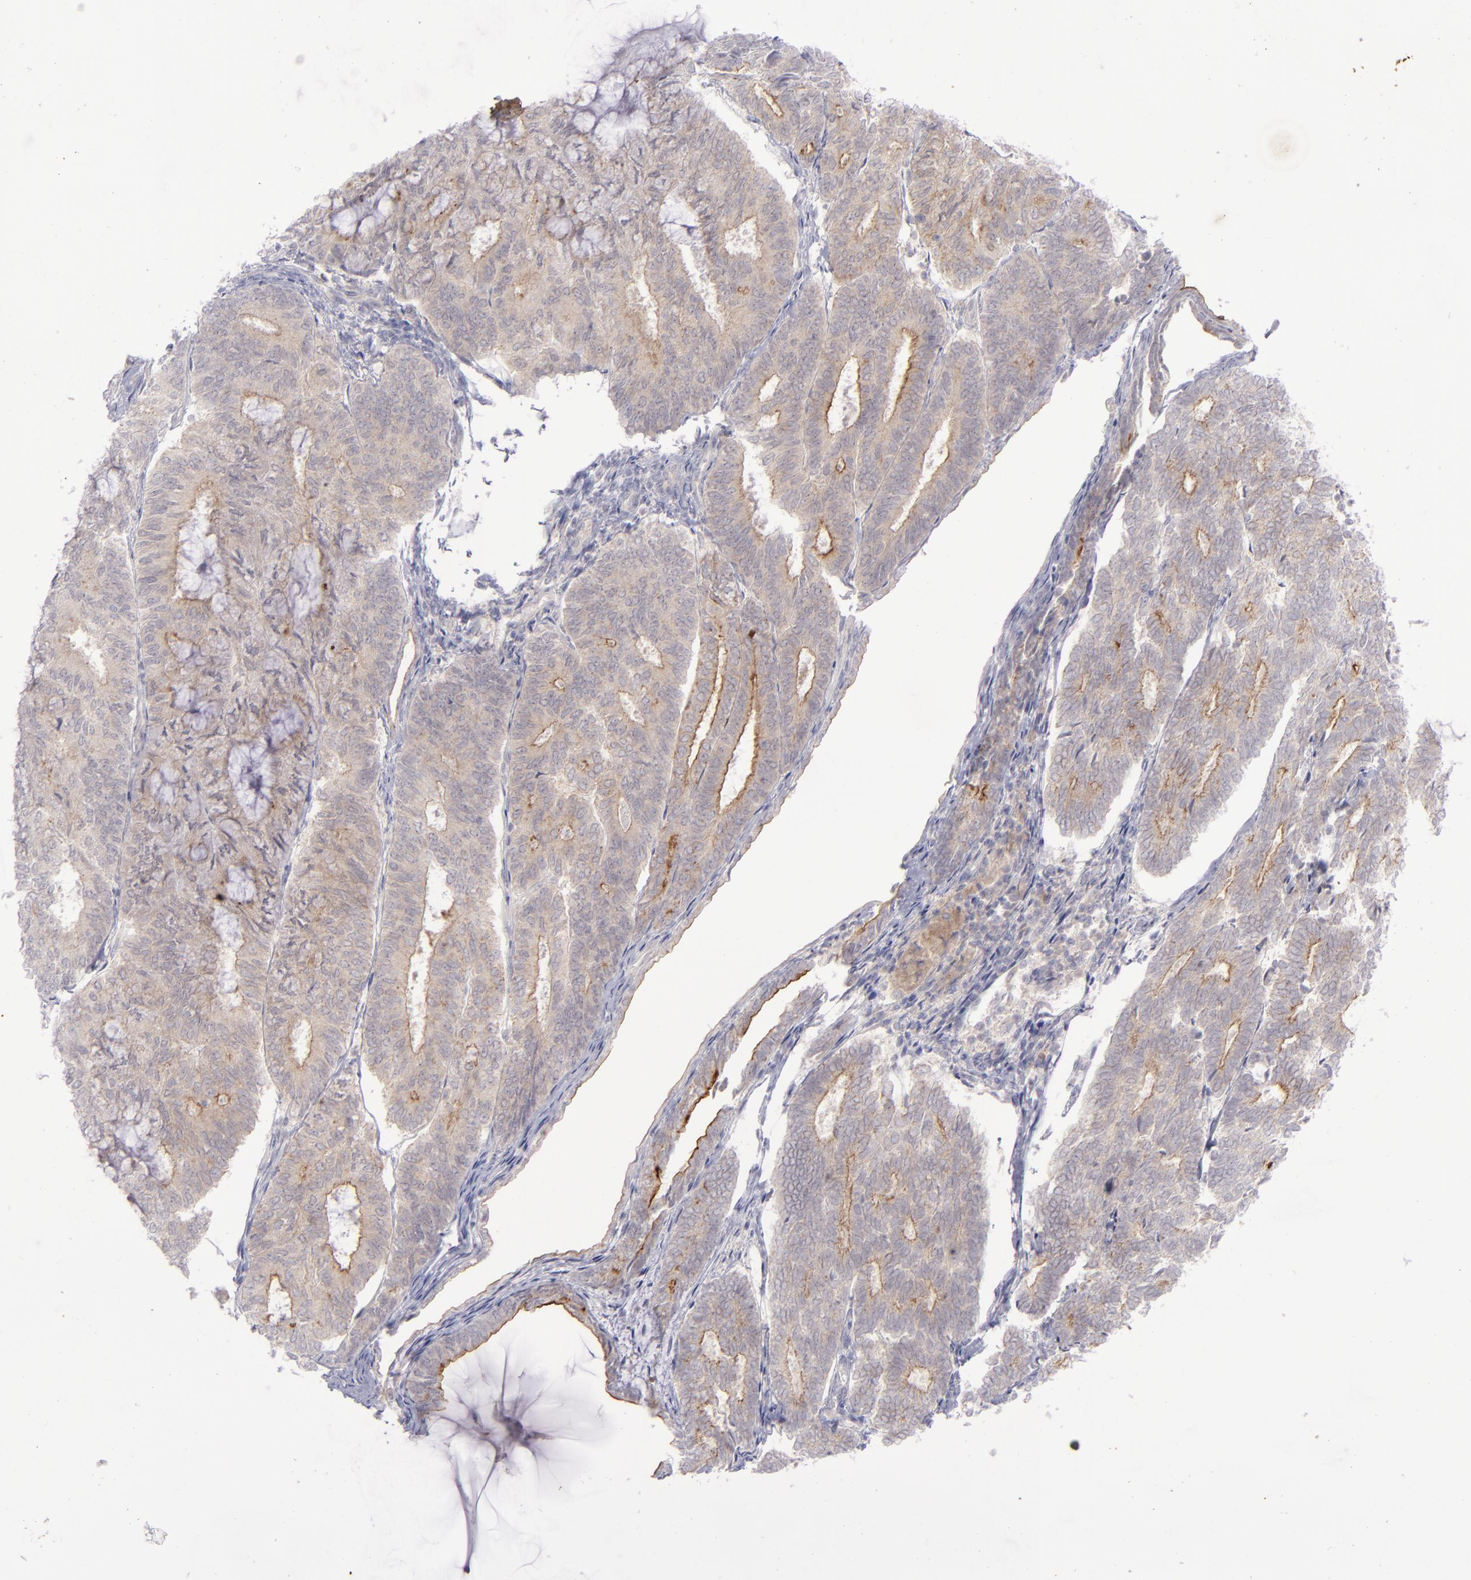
{"staining": {"intensity": "weak", "quantity": "25%-75%", "location": "cytoplasmic/membranous"}, "tissue": "endometrial cancer", "cell_type": "Tumor cells", "image_type": "cancer", "snomed": [{"axis": "morphology", "description": "Adenocarcinoma, NOS"}, {"axis": "topography", "description": "Endometrium"}], "caption": "High-power microscopy captured an IHC micrograph of endometrial adenocarcinoma, revealing weak cytoplasmic/membranous staining in about 25%-75% of tumor cells. Using DAB (3,3'-diaminobenzidine) (brown) and hematoxylin (blue) stains, captured at high magnification using brightfield microscopy.", "gene": "EVPL", "patient": {"sex": "female", "age": 59}}